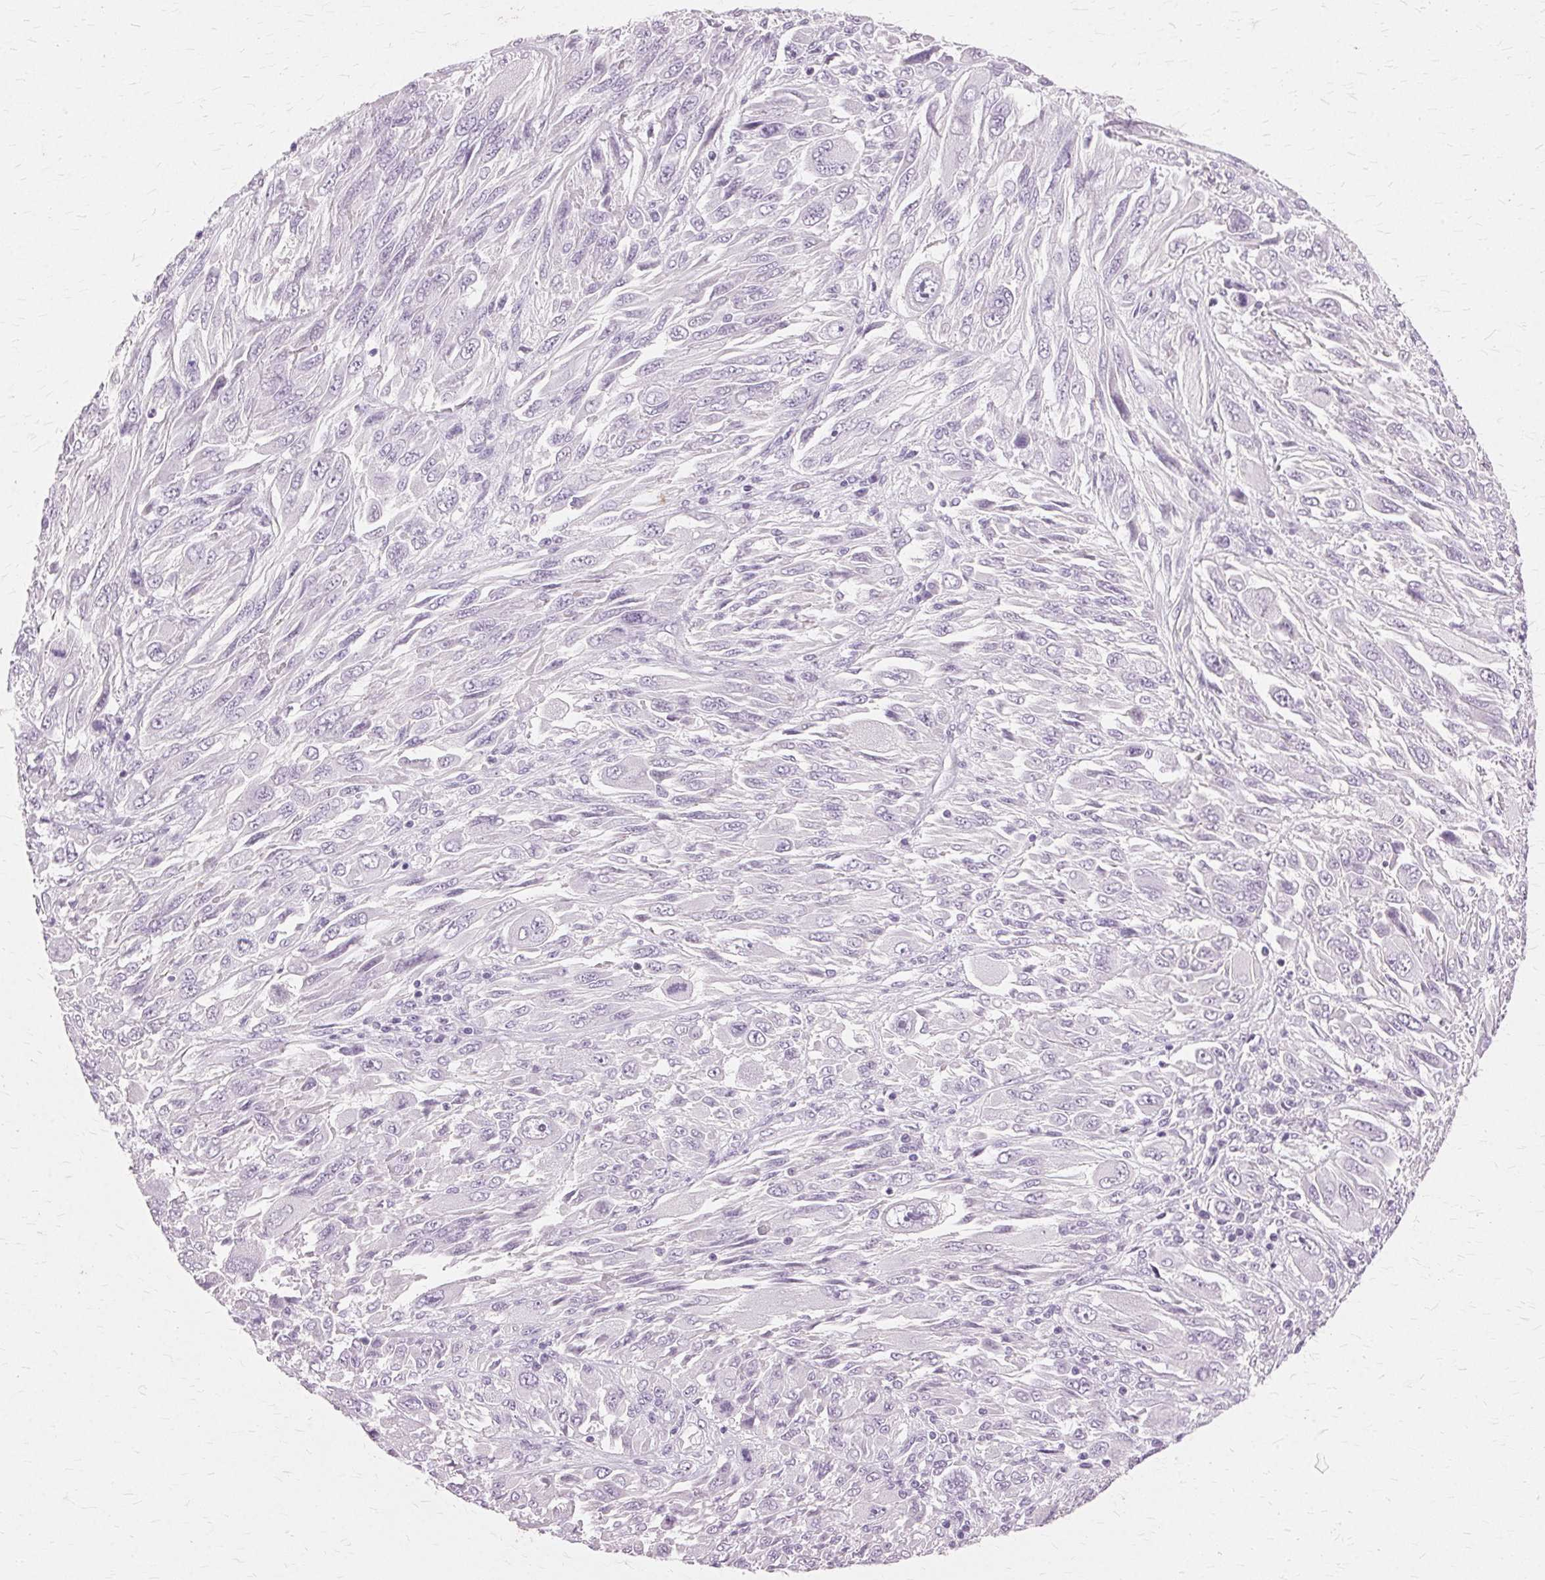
{"staining": {"intensity": "negative", "quantity": "none", "location": "none"}, "tissue": "melanoma", "cell_type": "Tumor cells", "image_type": "cancer", "snomed": [{"axis": "morphology", "description": "Malignant melanoma, NOS"}, {"axis": "topography", "description": "Skin"}], "caption": "Protein analysis of malignant melanoma demonstrates no significant staining in tumor cells. (DAB (3,3'-diaminobenzidine) immunohistochemistry visualized using brightfield microscopy, high magnification).", "gene": "SLC45A3", "patient": {"sex": "female", "age": 91}}